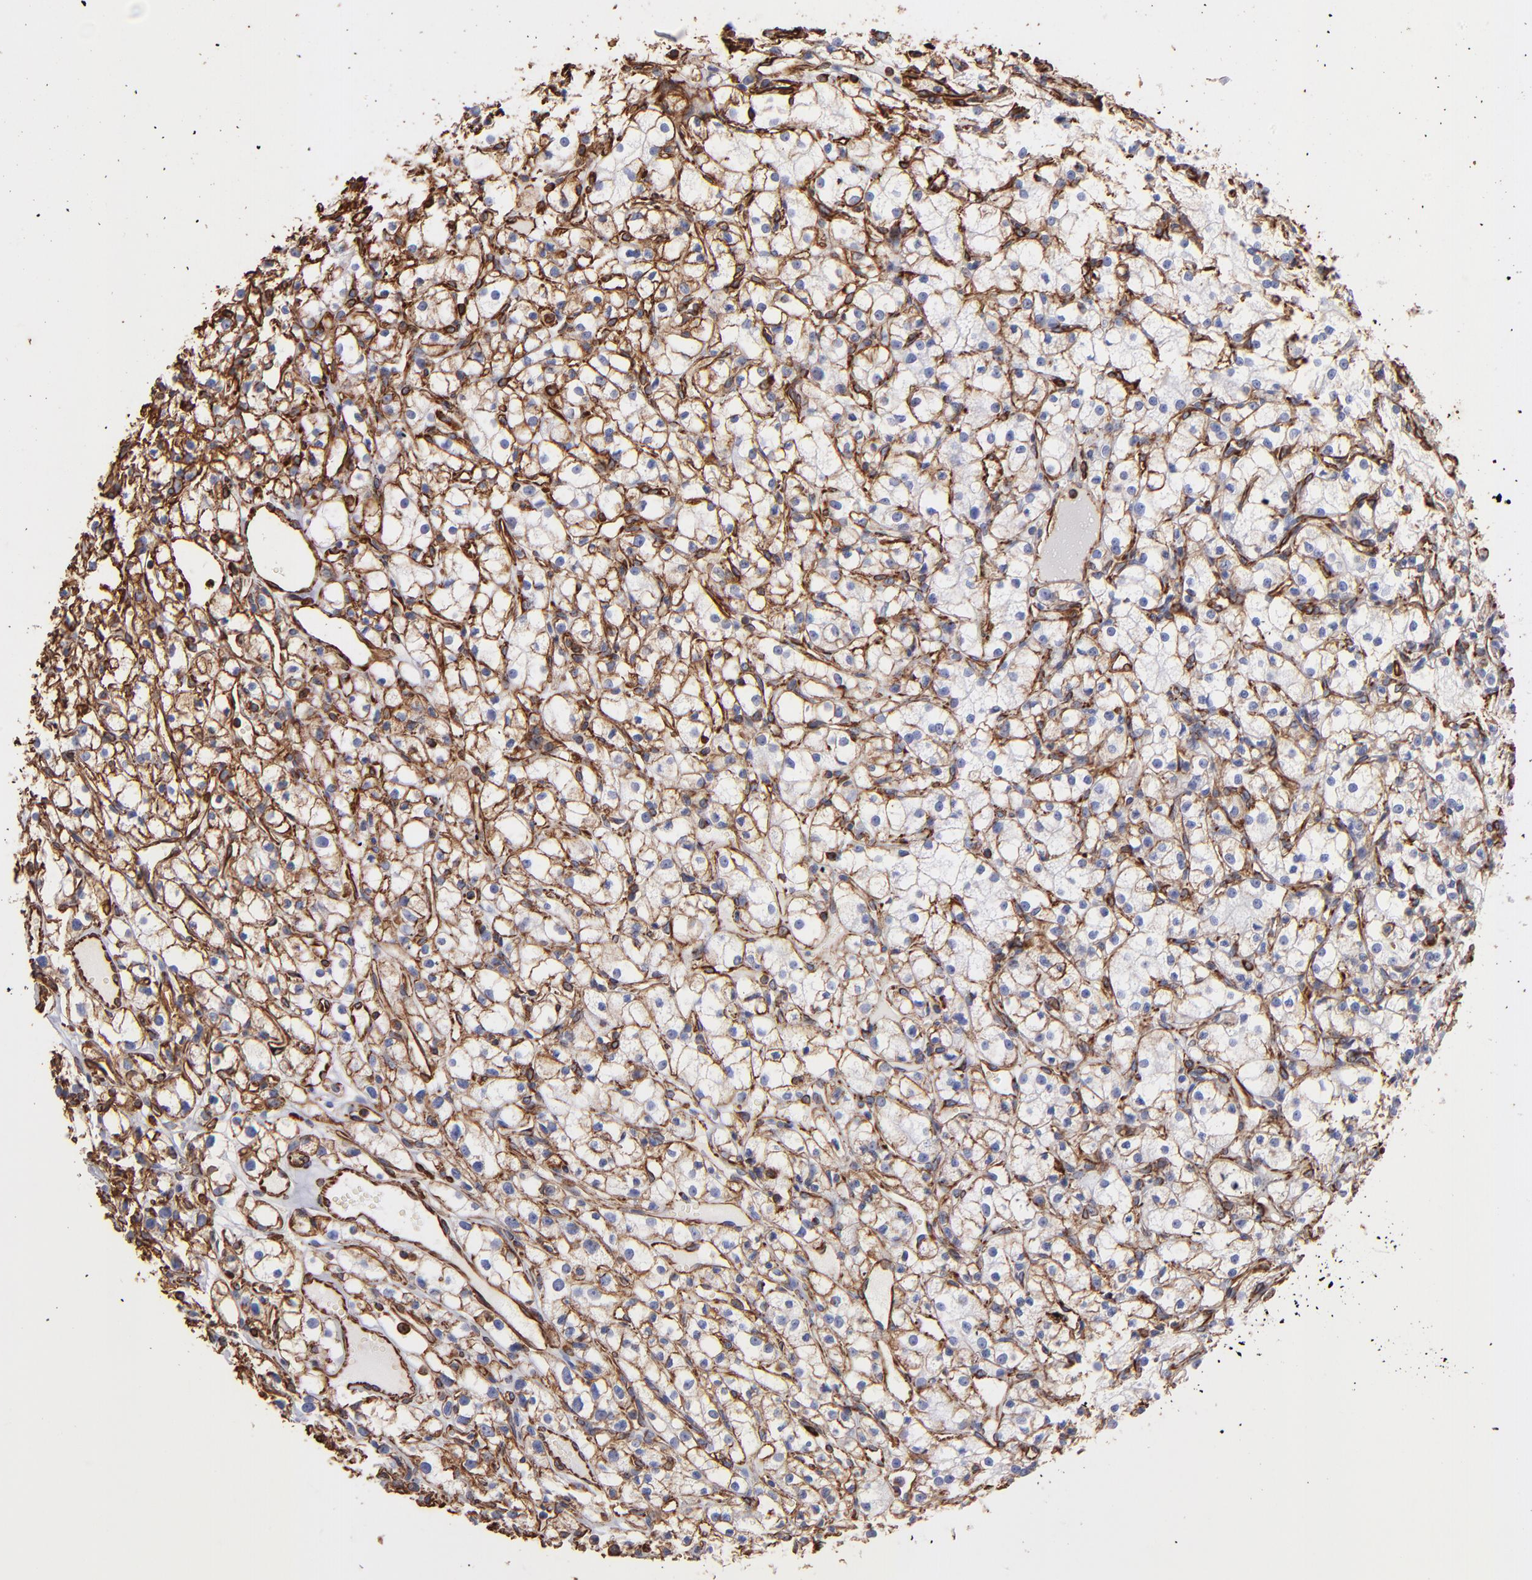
{"staining": {"intensity": "moderate", "quantity": "25%-75%", "location": "cytoplasmic/membranous"}, "tissue": "renal cancer", "cell_type": "Tumor cells", "image_type": "cancer", "snomed": [{"axis": "morphology", "description": "Adenocarcinoma, NOS"}, {"axis": "topography", "description": "Kidney"}], "caption": "High-magnification brightfield microscopy of renal cancer (adenocarcinoma) stained with DAB (3,3'-diaminobenzidine) (brown) and counterstained with hematoxylin (blue). tumor cells exhibit moderate cytoplasmic/membranous staining is seen in about25%-75% of cells.", "gene": "VIM", "patient": {"sex": "male", "age": 61}}